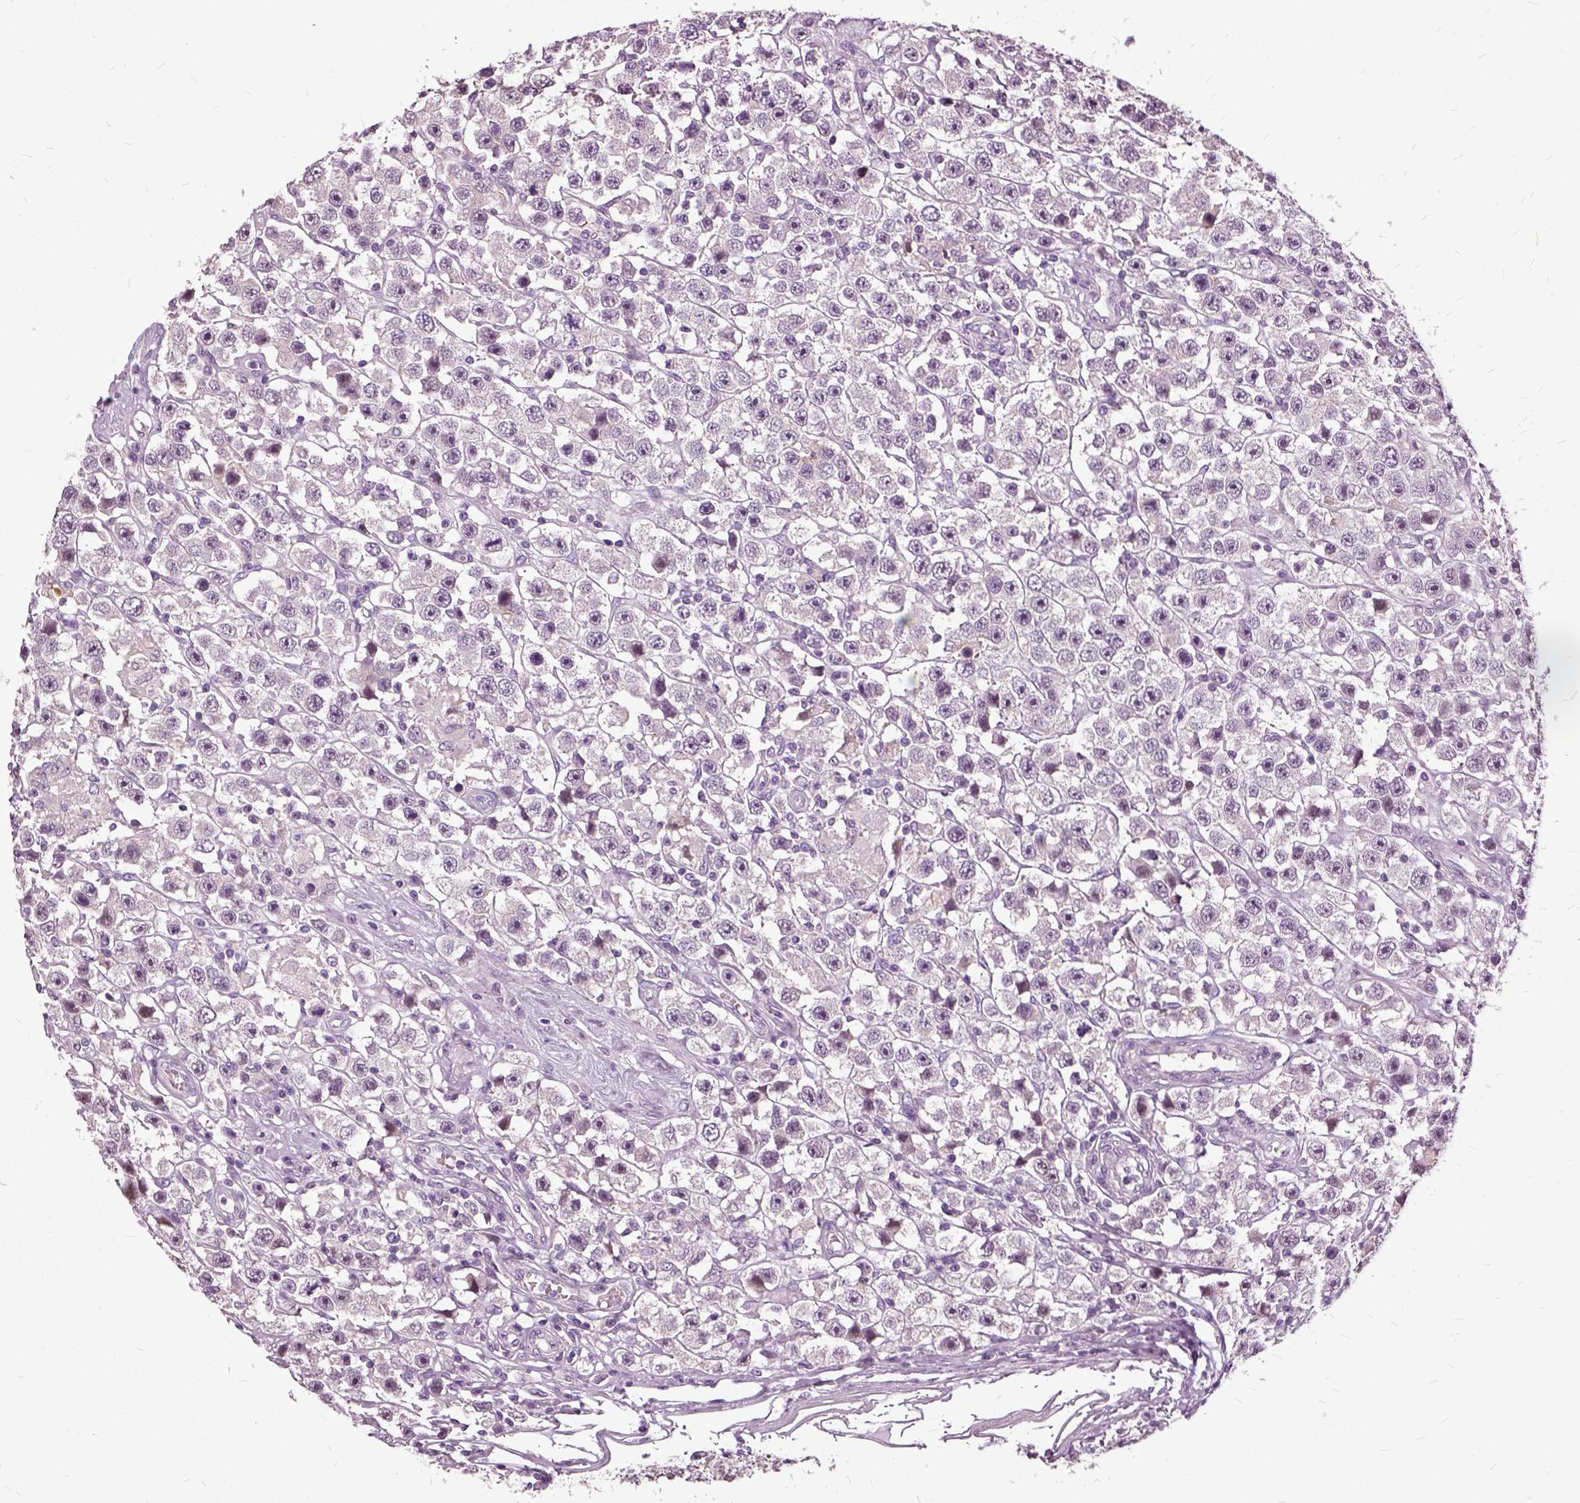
{"staining": {"intensity": "negative", "quantity": "none", "location": "none"}, "tissue": "testis cancer", "cell_type": "Tumor cells", "image_type": "cancer", "snomed": [{"axis": "morphology", "description": "Seminoma, NOS"}, {"axis": "topography", "description": "Testis"}], "caption": "There is no significant expression in tumor cells of testis cancer.", "gene": "ILRUN", "patient": {"sex": "male", "age": 45}}